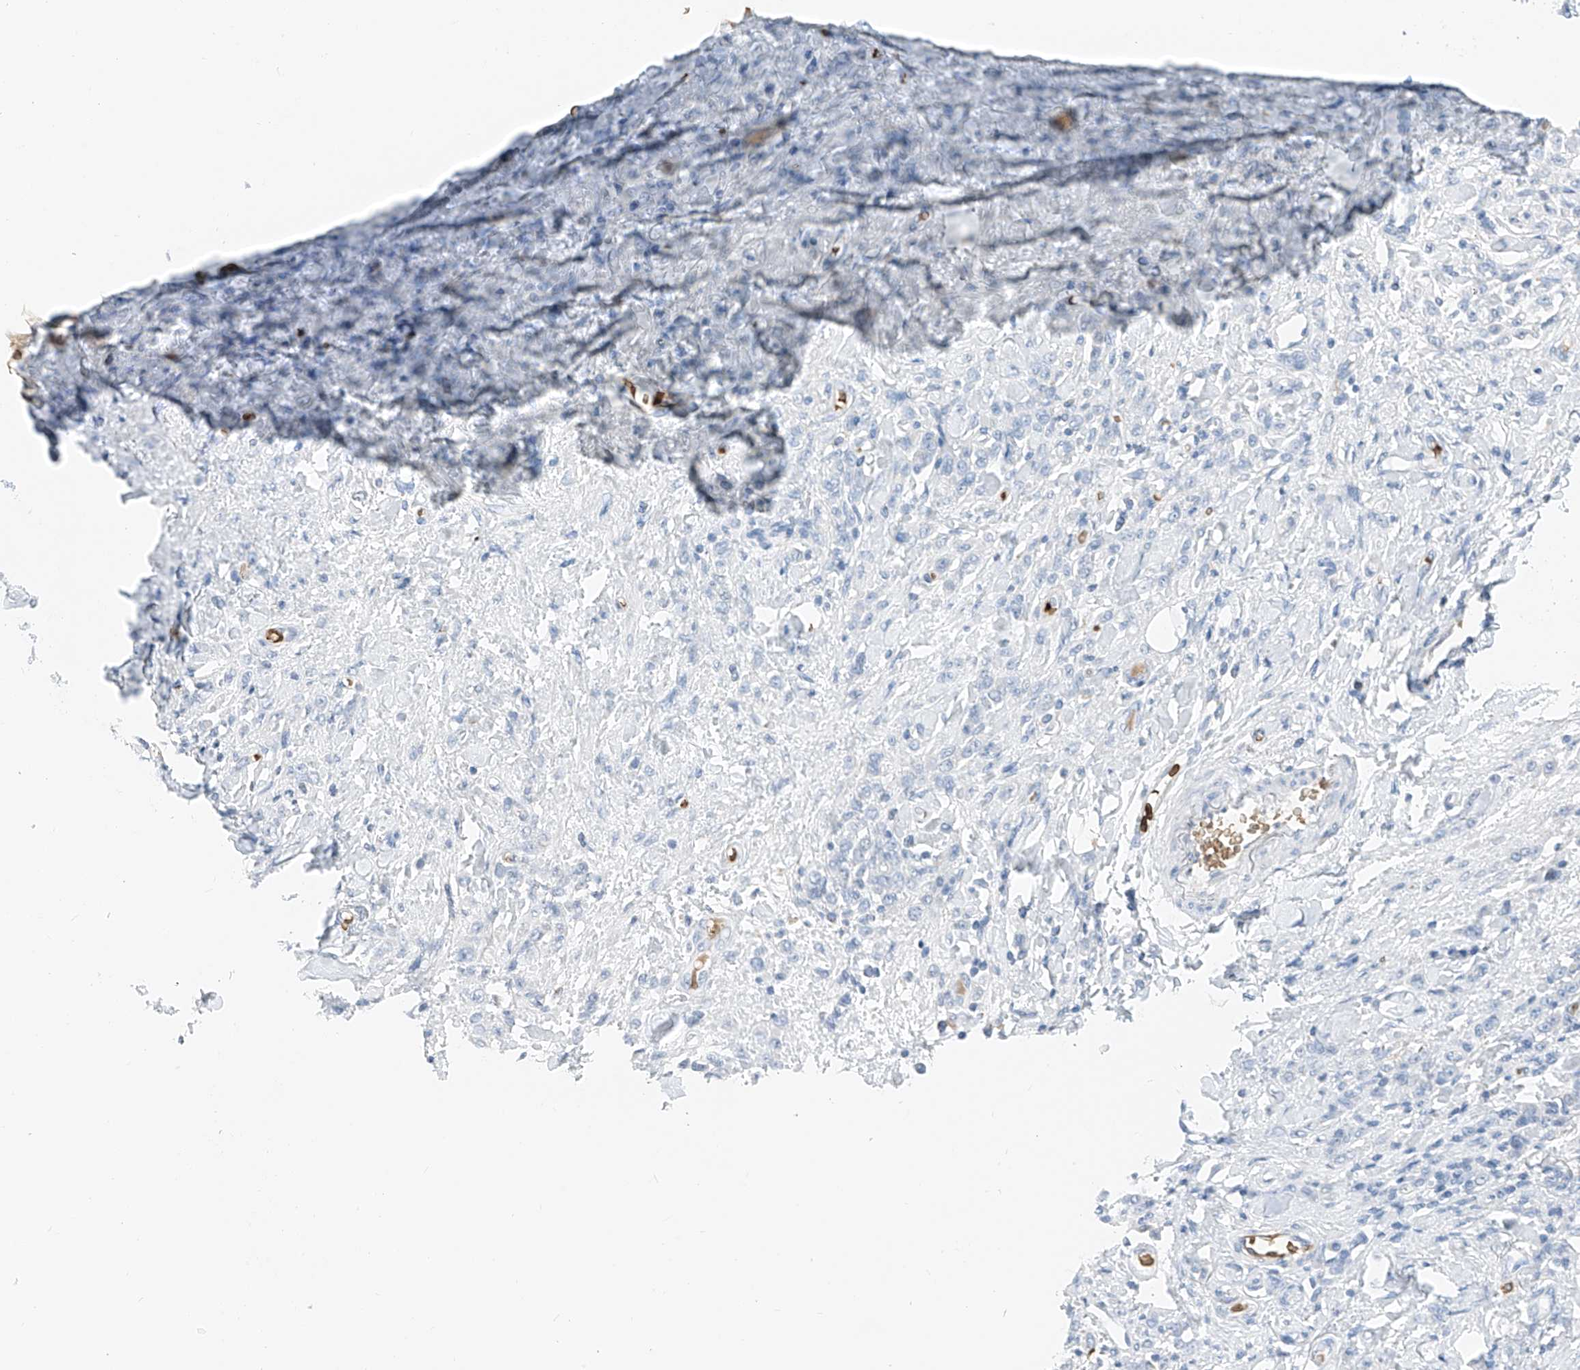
{"staining": {"intensity": "negative", "quantity": "none", "location": "none"}, "tissue": "stomach cancer", "cell_type": "Tumor cells", "image_type": "cancer", "snomed": [{"axis": "morphology", "description": "Normal tissue, NOS"}, {"axis": "morphology", "description": "Adenocarcinoma, NOS"}, {"axis": "topography", "description": "Stomach"}], "caption": "Tumor cells show no significant protein expression in stomach cancer (adenocarcinoma). The staining was performed using DAB (3,3'-diaminobenzidine) to visualize the protein expression in brown, while the nuclei were stained in blue with hematoxylin (Magnification: 20x).", "gene": "PRSS23", "patient": {"sex": "male", "age": 82}}